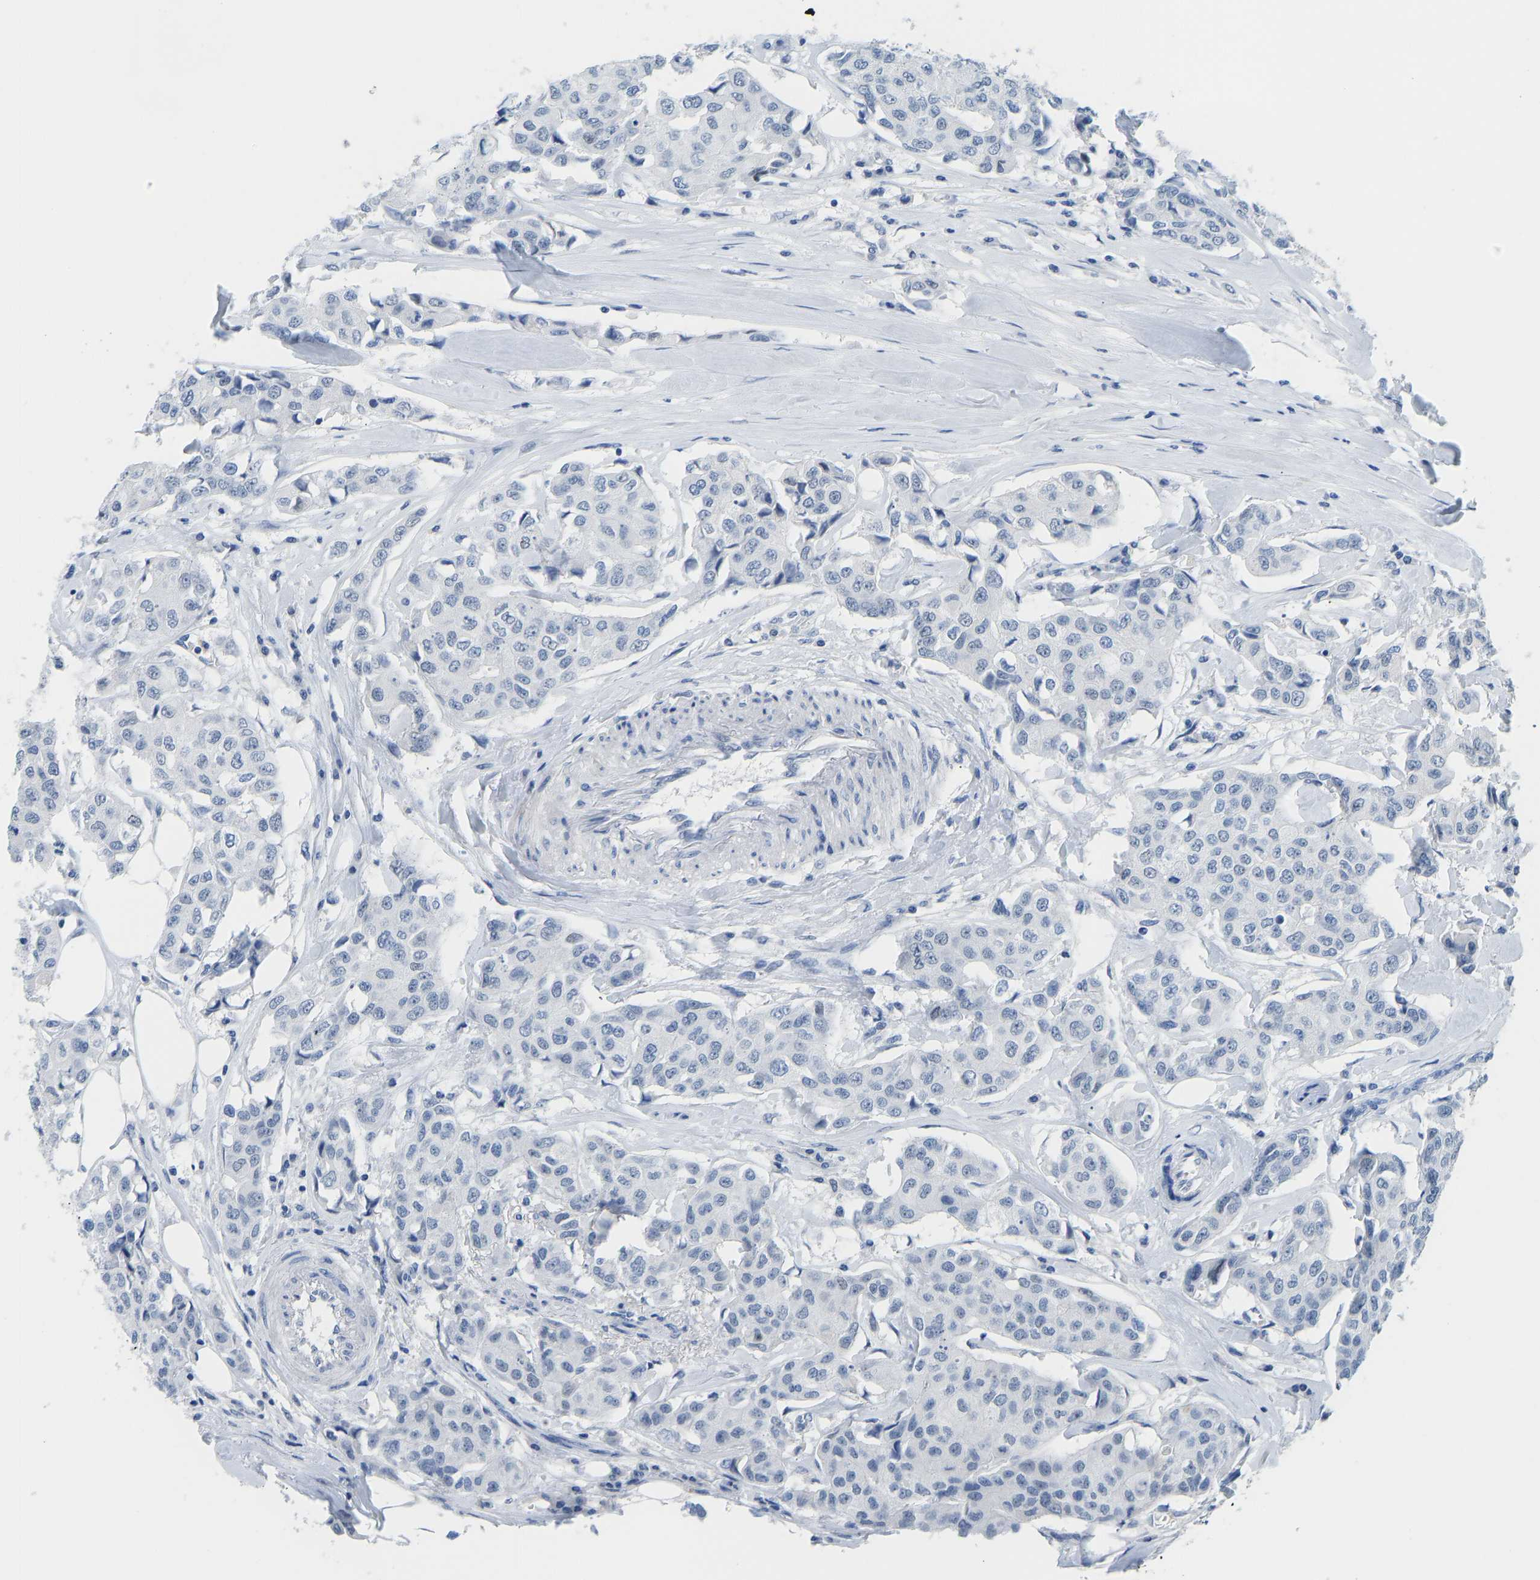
{"staining": {"intensity": "negative", "quantity": "none", "location": "none"}, "tissue": "breast cancer", "cell_type": "Tumor cells", "image_type": "cancer", "snomed": [{"axis": "morphology", "description": "Duct carcinoma"}, {"axis": "topography", "description": "Breast"}], "caption": "Immunohistochemistry photomicrograph of breast cancer (infiltrating ductal carcinoma) stained for a protein (brown), which reveals no positivity in tumor cells.", "gene": "TXNDC2", "patient": {"sex": "female", "age": 80}}